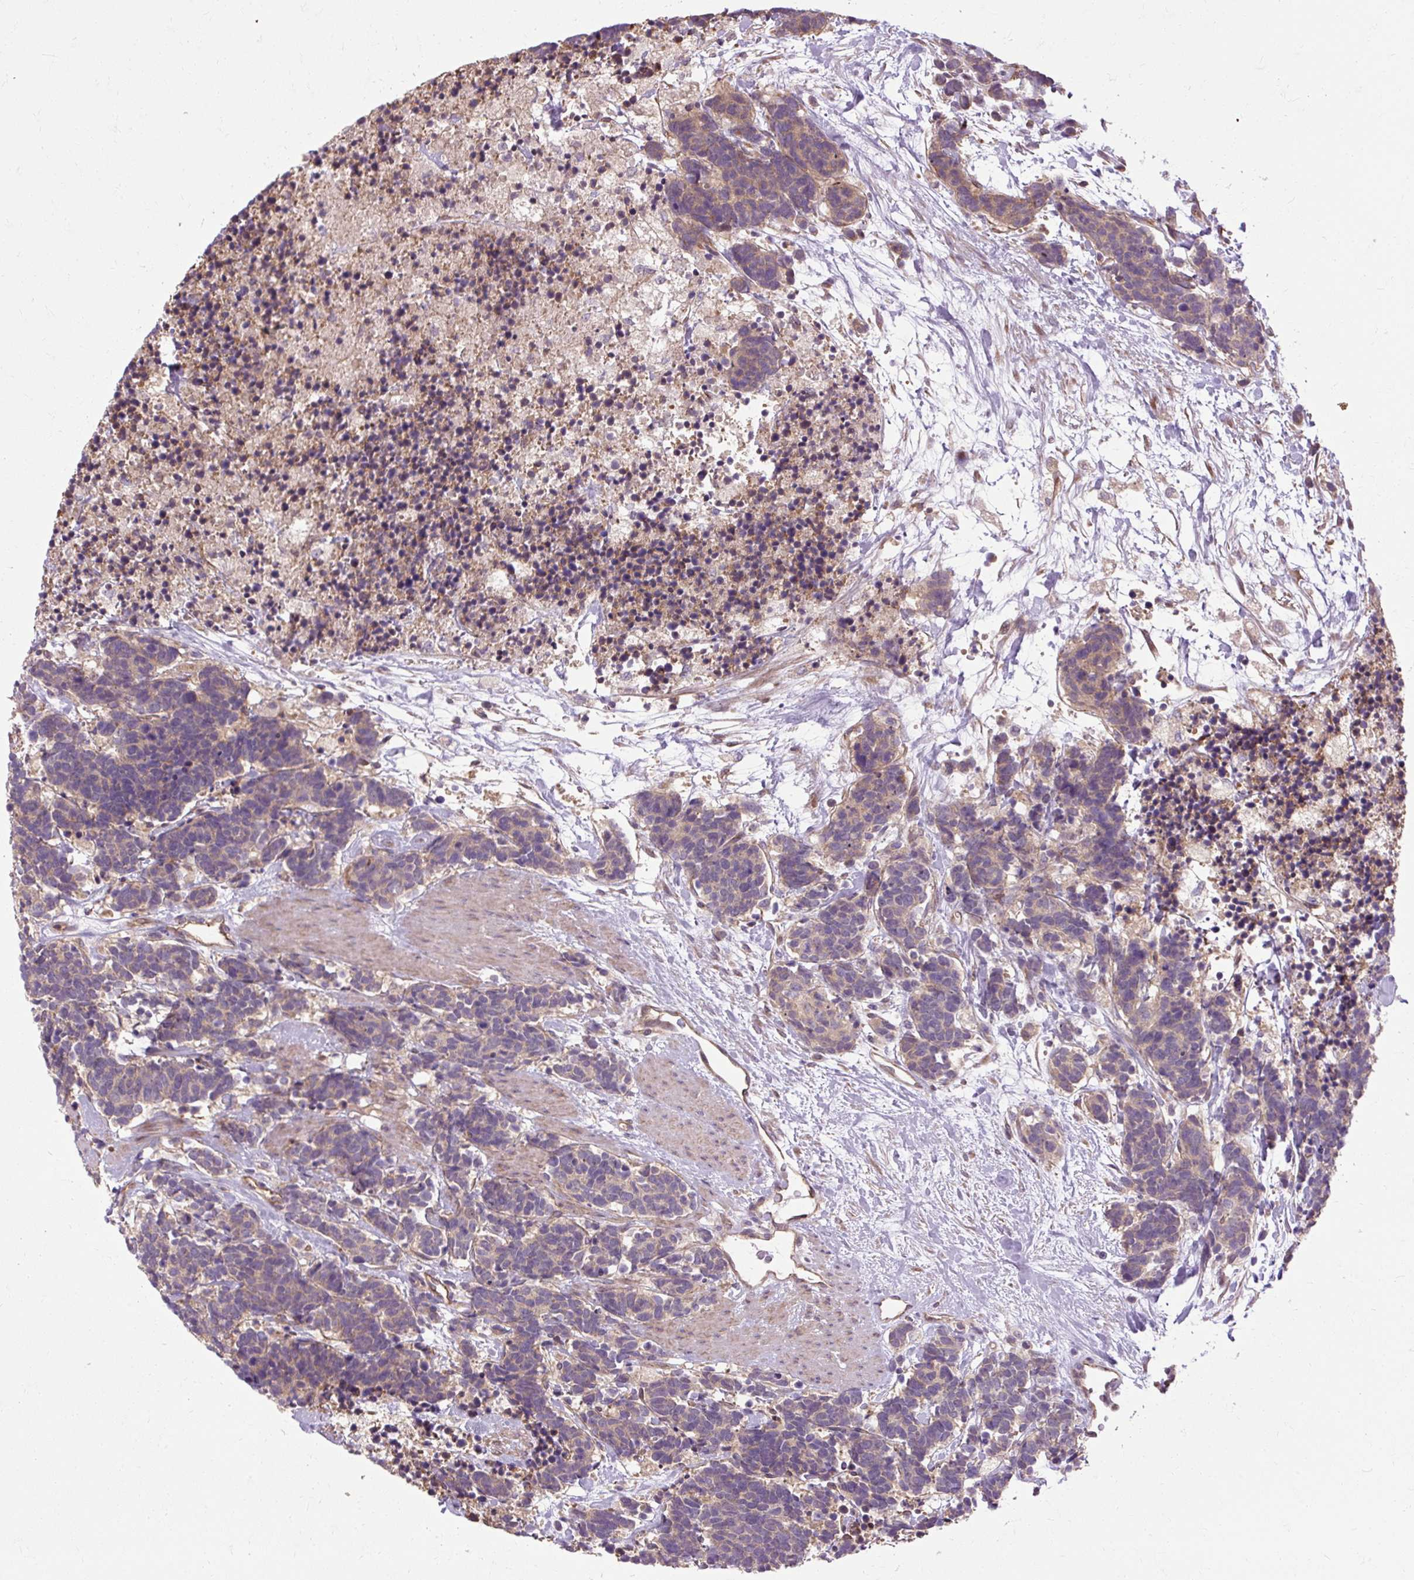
{"staining": {"intensity": "weak", "quantity": ">75%", "location": "cytoplasmic/membranous"}, "tissue": "carcinoid", "cell_type": "Tumor cells", "image_type": "cancer", "snomed": [{"axis": "morphology", "description": "Carcinoma, NOS"}, {"axis": "morphology", "description": "Carcinoid, malignant, NOS"}, {"axis": "topography", "description": "Prostate"}], "caption": "Protein expression analysis of carcinoid demonstrates weak cytoplasmic/membranous positivity in approximately >75% of tumor cells.", "gene": "FLRT1", "patient": {"sex": "male", "age": 57}}